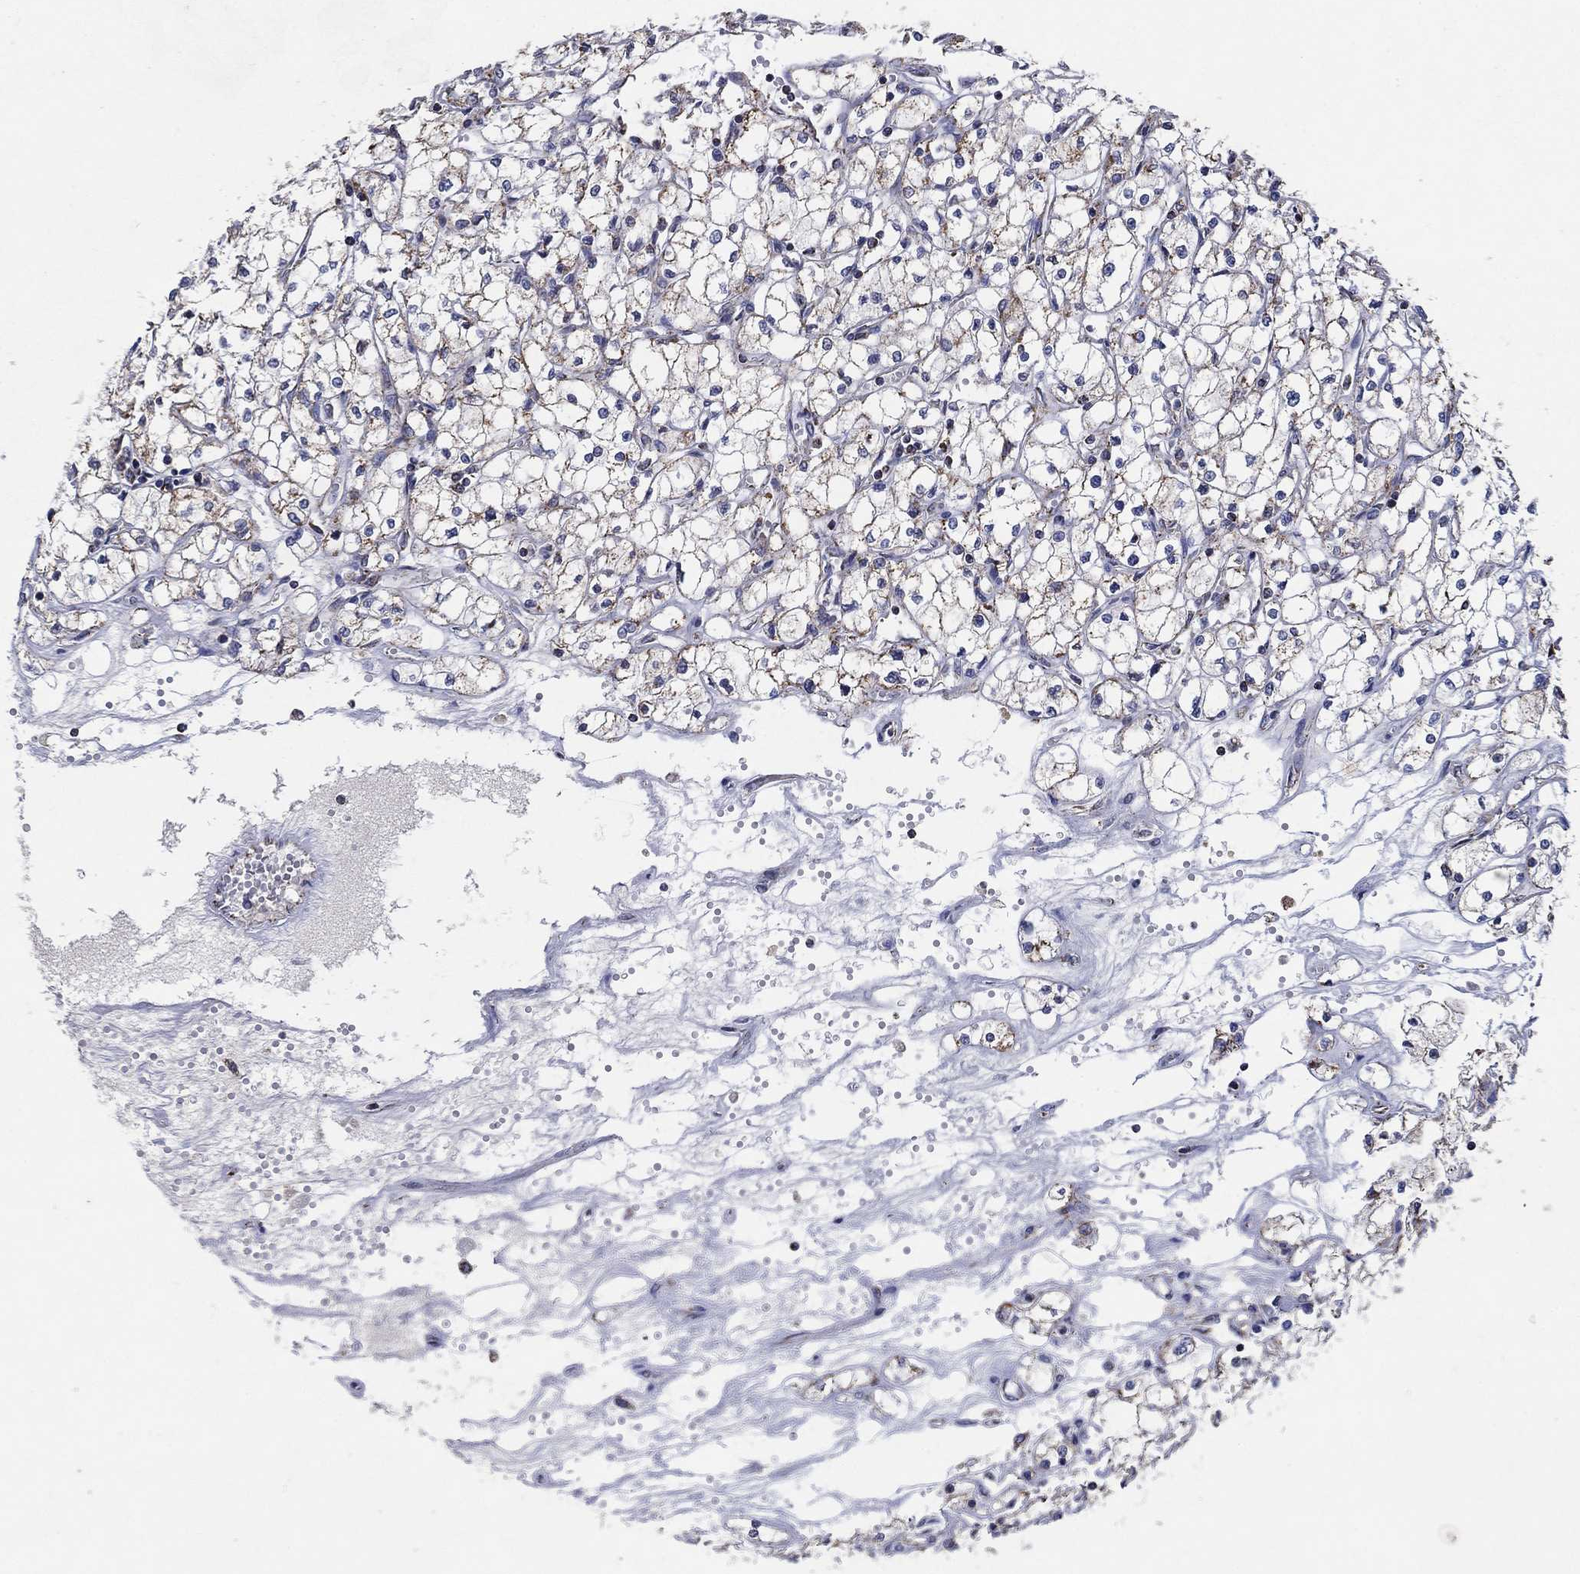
{"staining": {"intensity": "weak", "quantity": "25%-75%", "location": "cytoplasmic/membranous"}, "tissue": "renal cancer", "cell_type": "Tumor cells", "image_type": "cancer", "snomed": [{"axis": "morphology", "description": "Adenocarcinoma, NOS"}, {"axis": "topography", "description": "Kidney"}], "caption": "IHC photomicrograph of human adenocarcinoma (renal) stained for a protein (brown), which exhibits low levels of weak cytoplasmic/membranous expression in approximately 25%-75% of tumor cells.", "gene": "C9orf85", "patient": {"sex": "male", "age": 67}}